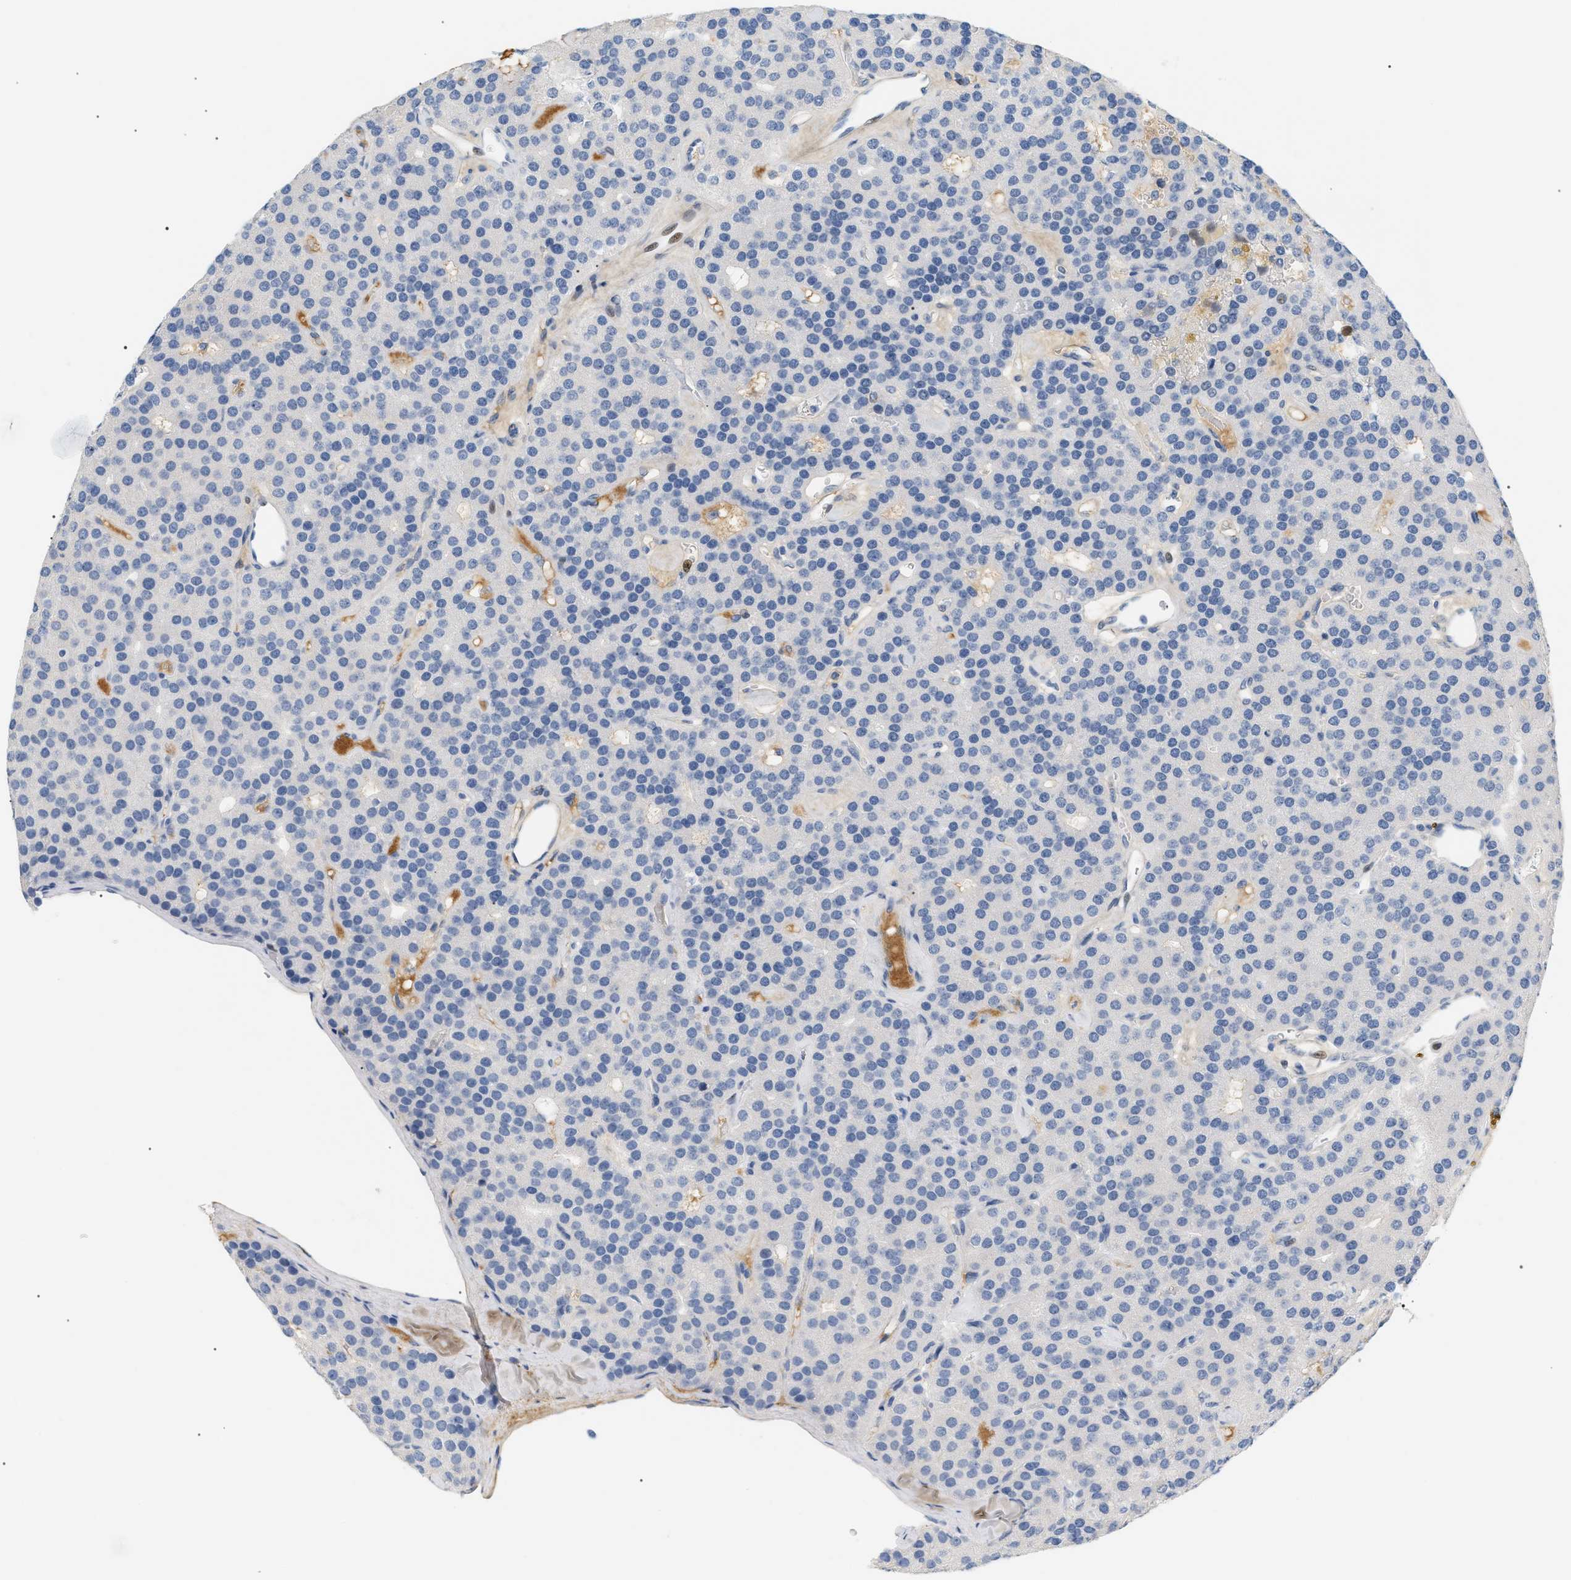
{"staining": {"intensity": "negative", "quantity": "none", "location": "none"}, "tissue": "parathyroid gland", "cell_type": "Glandular cells", "image_type": "normal", "snomed": [{"axis": "morphology", "description": "Normal tissue, NOS"}, {"axis": "morphology", "description": "Adenoma, NOS"}, {"axis": "topography", "description": "Parathyroid gland"}], "caption": "Immunohistochemical staining of normal parathyroid gland demonstrates no significant positivity in glandular cells.", "gene": "CFH", "patient": {"sex": "female", "age": 86}}